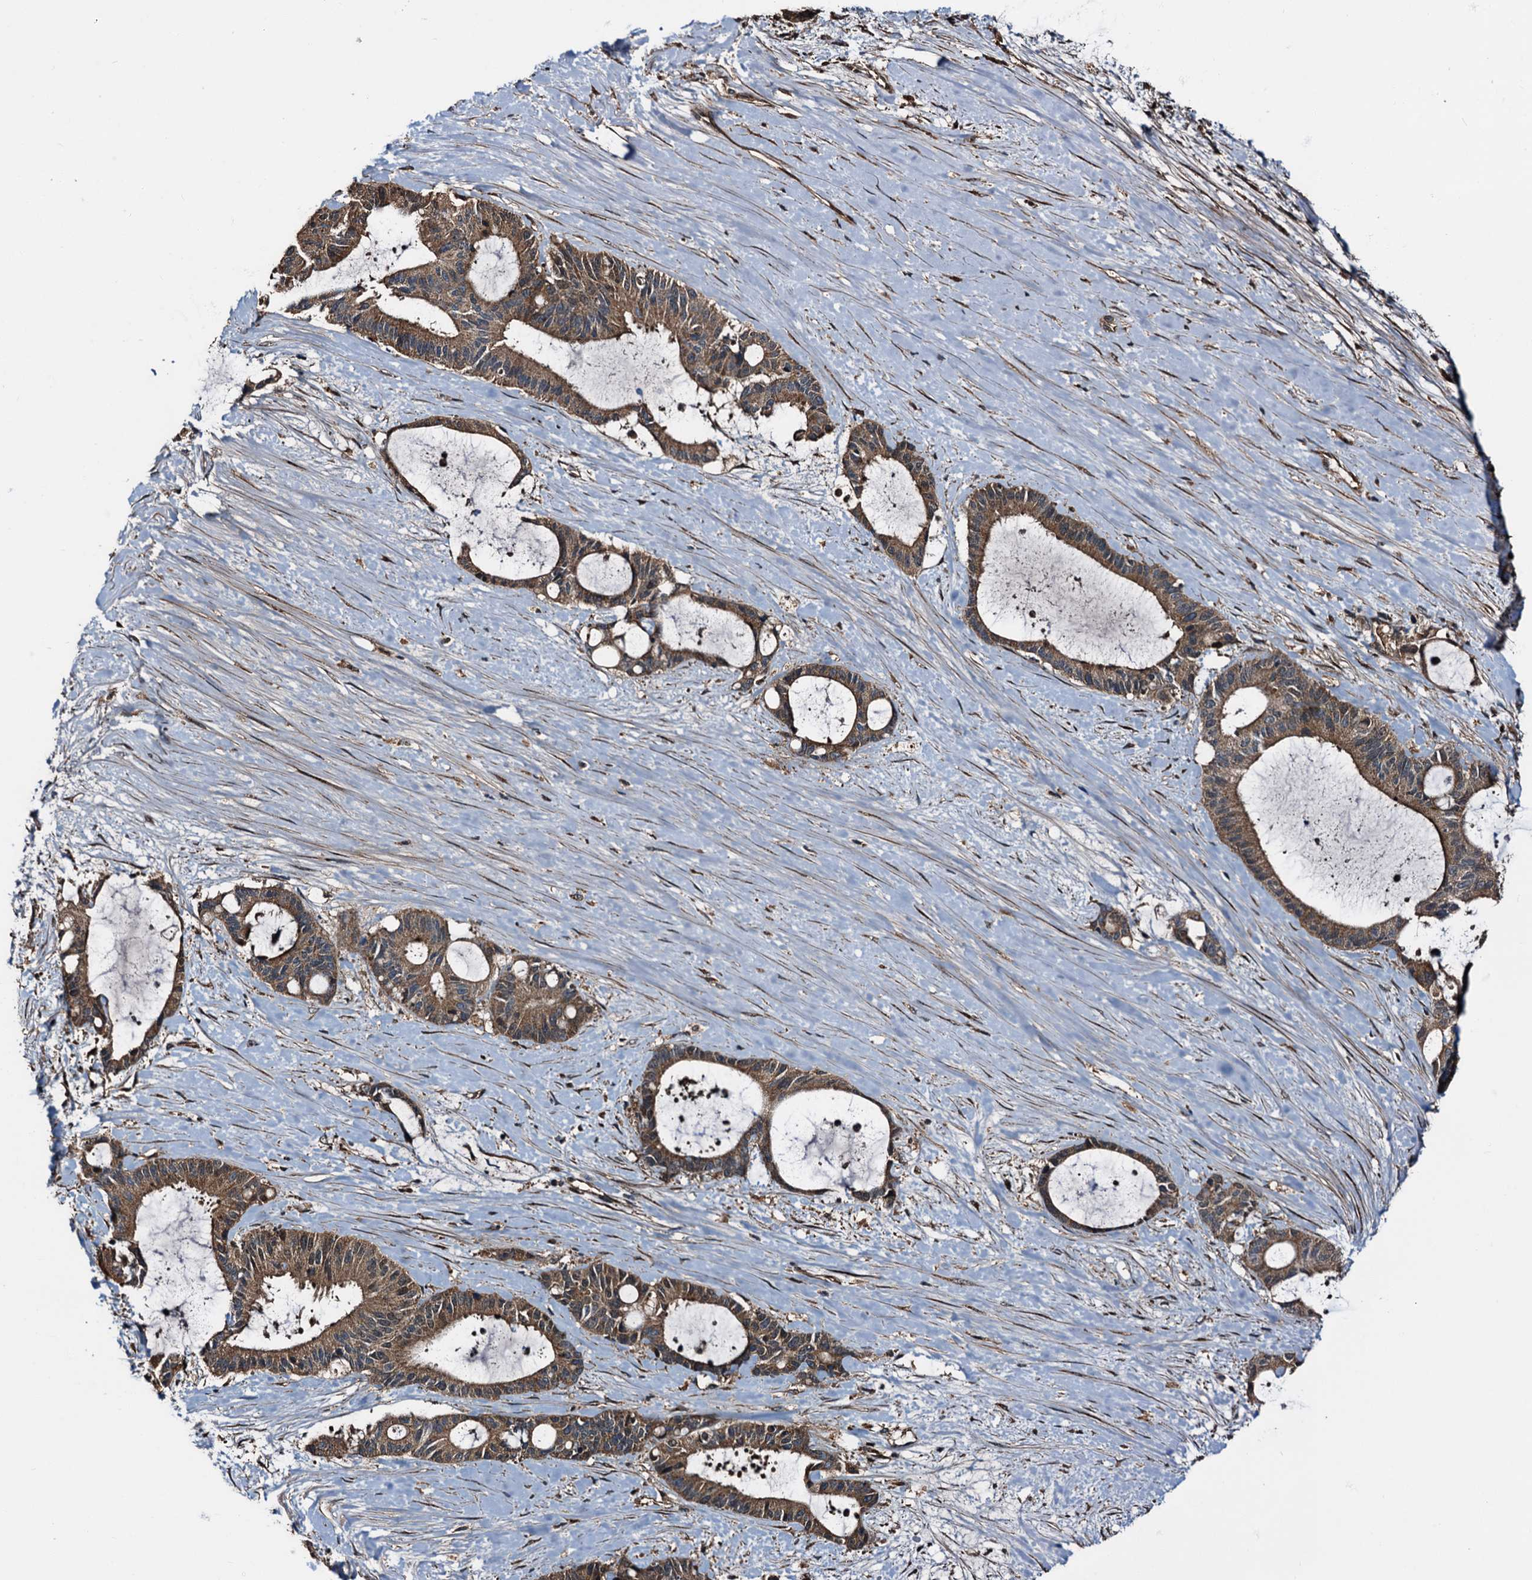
{"staining": {"intensity": "moderate", "quantity": ">75%", "location": "cytoplasmic/membranous"}, "tissue": "liver cancer", "cell_type": "Tumor cells", "image_type": "cancer", "snomed": [{"axis": "morphology", "description": "Normal tissue, NOS"}, {"axis": "morphology", "description": "Cholangiocarcinoma"}, {"axis": "topography", "description": "Liver"}, {"axis": "topography", "description": "Peripheral nerve tissue"}], "caption": "DAB (3,3'-diaminobenzidine) immunohistochemical staining of liver cancer reveals moderate cytoplasmic/membranous protein positivity in approximately >75% of tumor cells.", "gene": "PEX5", "patient": {"sex": "female", "age": 73}}